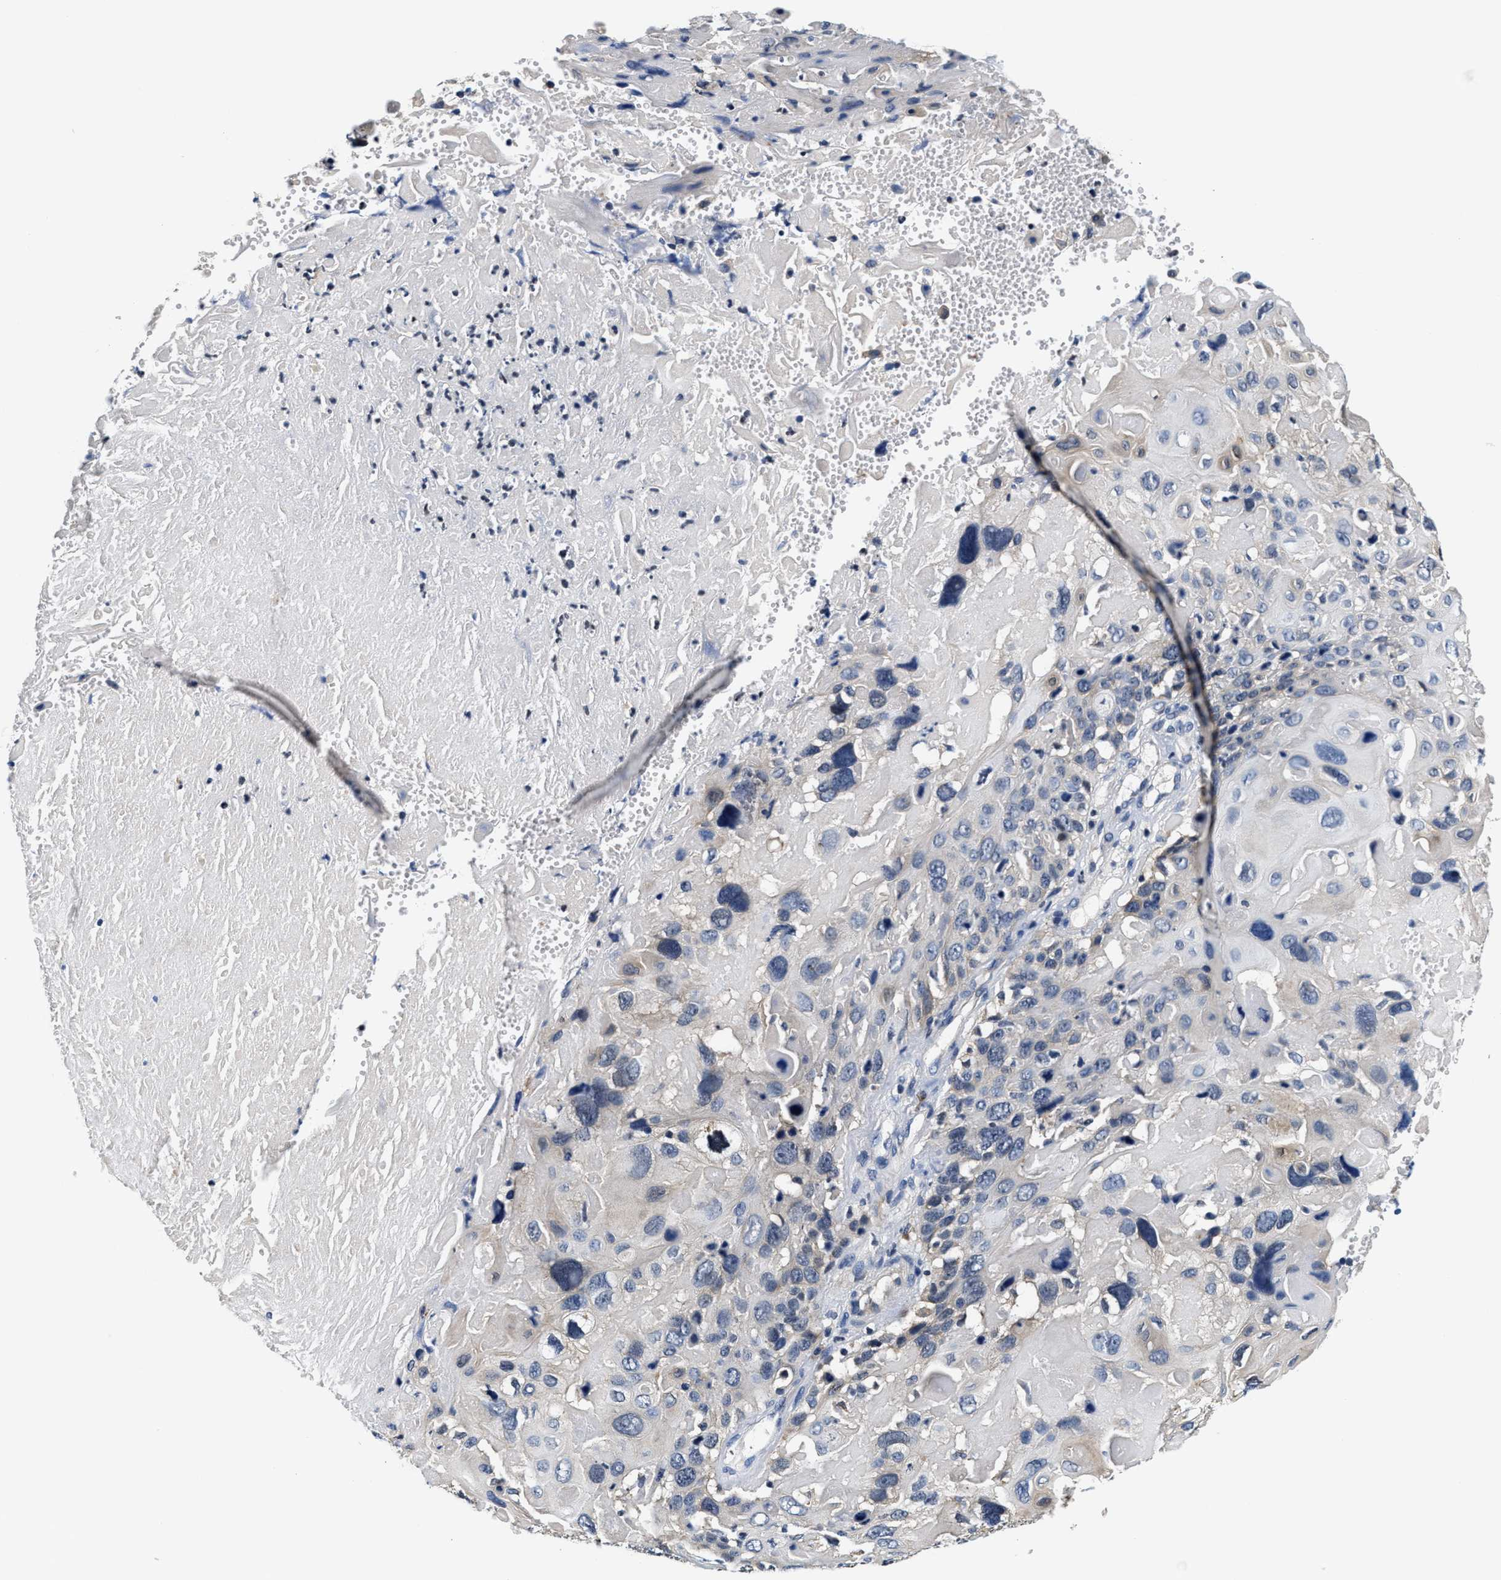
{"staining": {"intensity": "negative", "quantity": "none", "location": "none"}, "tissue": "cervical cancer", "cell_type": "Tumor cells", "image_type": "cancer", "snomed": [{"axis": "morphology", "description": "Squamous cell carcinoma, NOS"}, {"axis": "topography", "description": "Cervix"}], "caption": "This is an immunohistochemistry (IHC) image of human cervical cancer. There is no staining in tumor cells.", "gene": "PHPT1", "patient": {"sex": "female", "age": 74}}